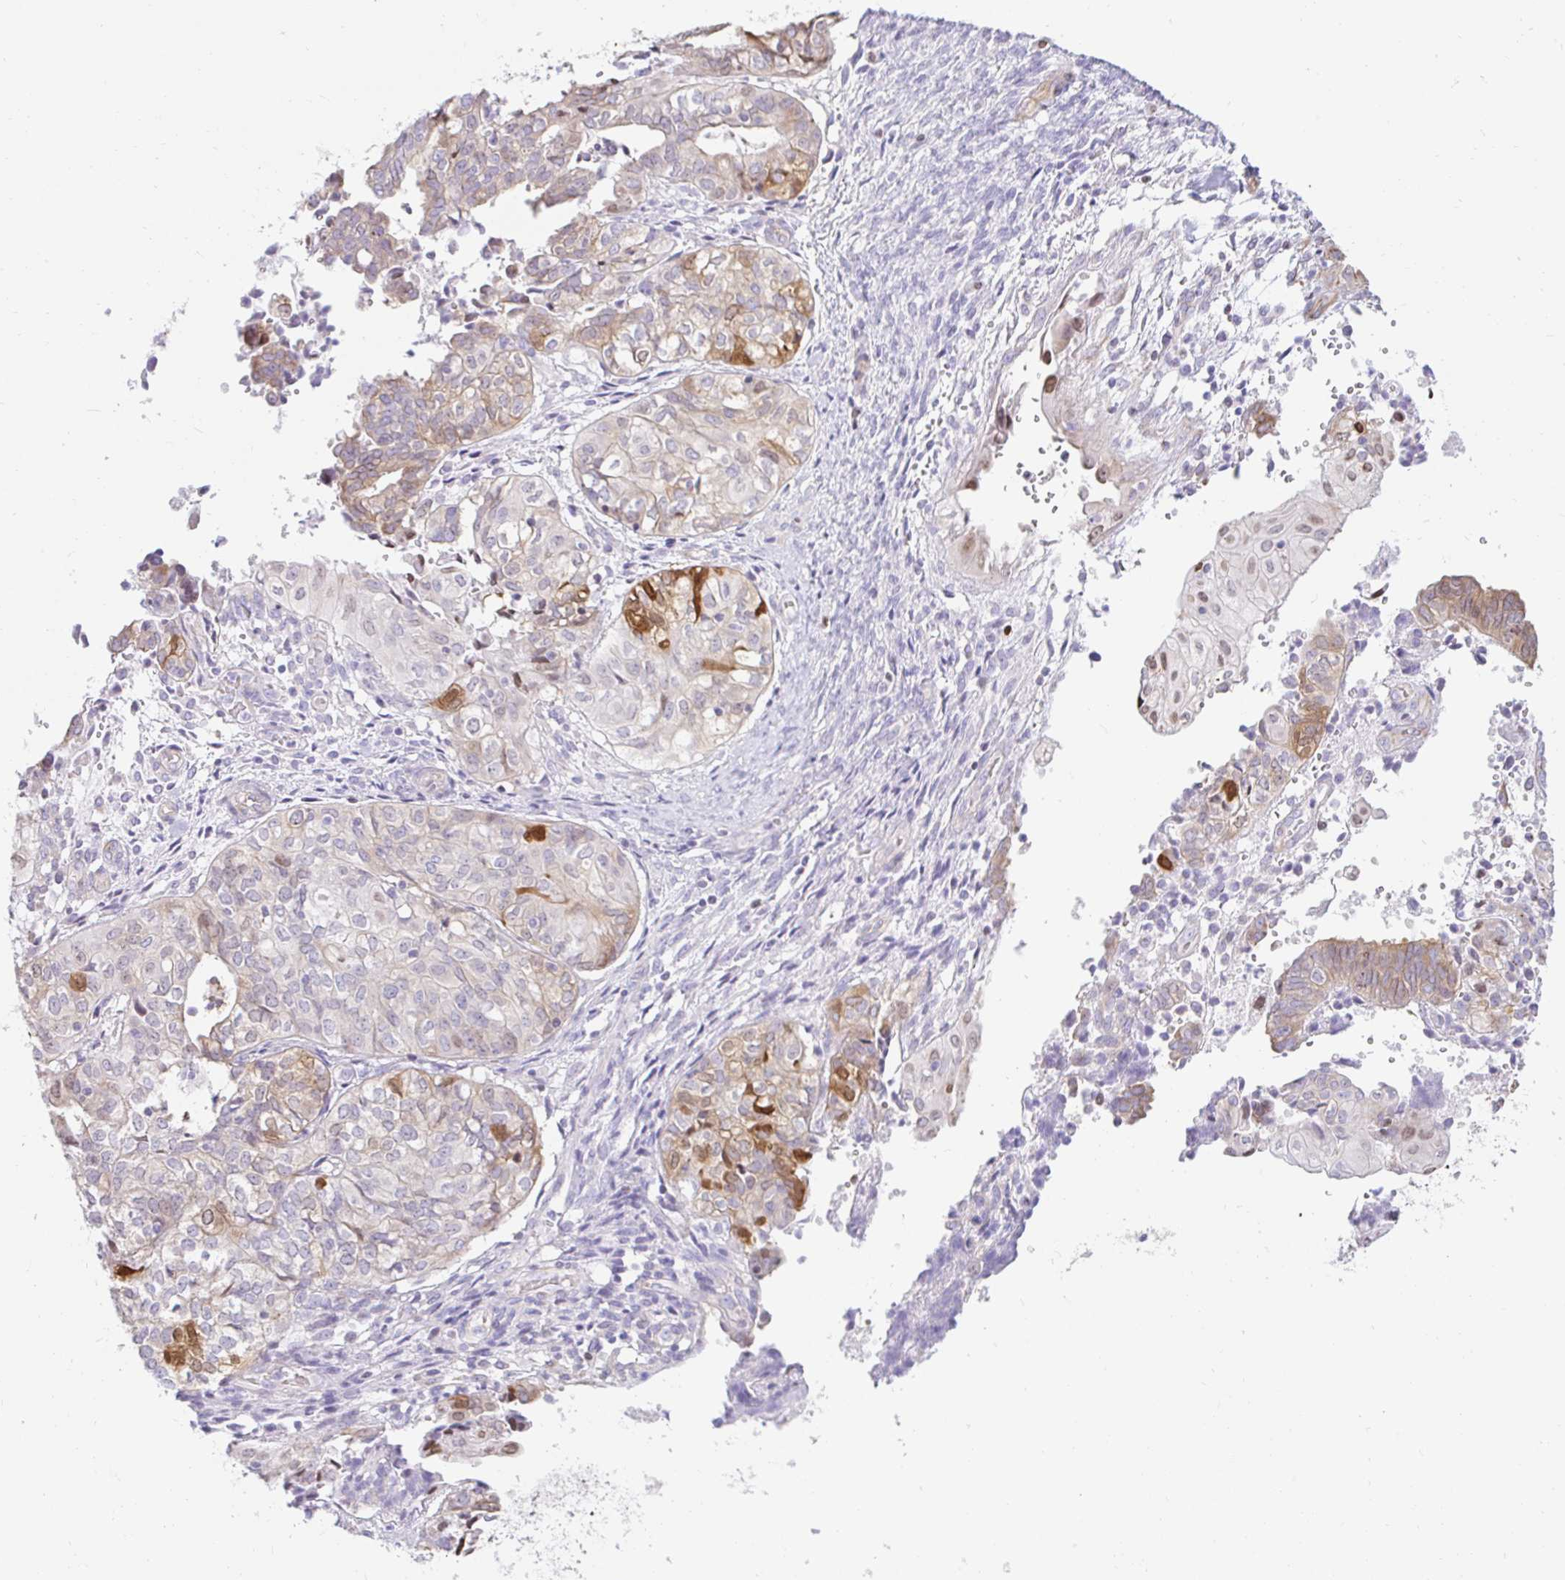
{"staining": {"intensity": "moderate", "quantity": "<25%", "location": "cytoplasmic/membranous,nuclear"}, "tissue": "ovarian cancer", "cell_type": "Tumor cells", "image_type": "cancer", "snomed": [{"axis": "morphology", "description": "Carcinoma, endometroid"}, {"axis": "topography", "description": "Ovary"}], "caption": "Immunohistochemical staining of human endometroid carcinoma (ovarian) shows low levels of moderate cytoplasmic/membranous and nuclear protein expression in approximately <25% of tumor cells.", "gene": "CAPSL", "patient": {"sex": "female", "age": 64}}